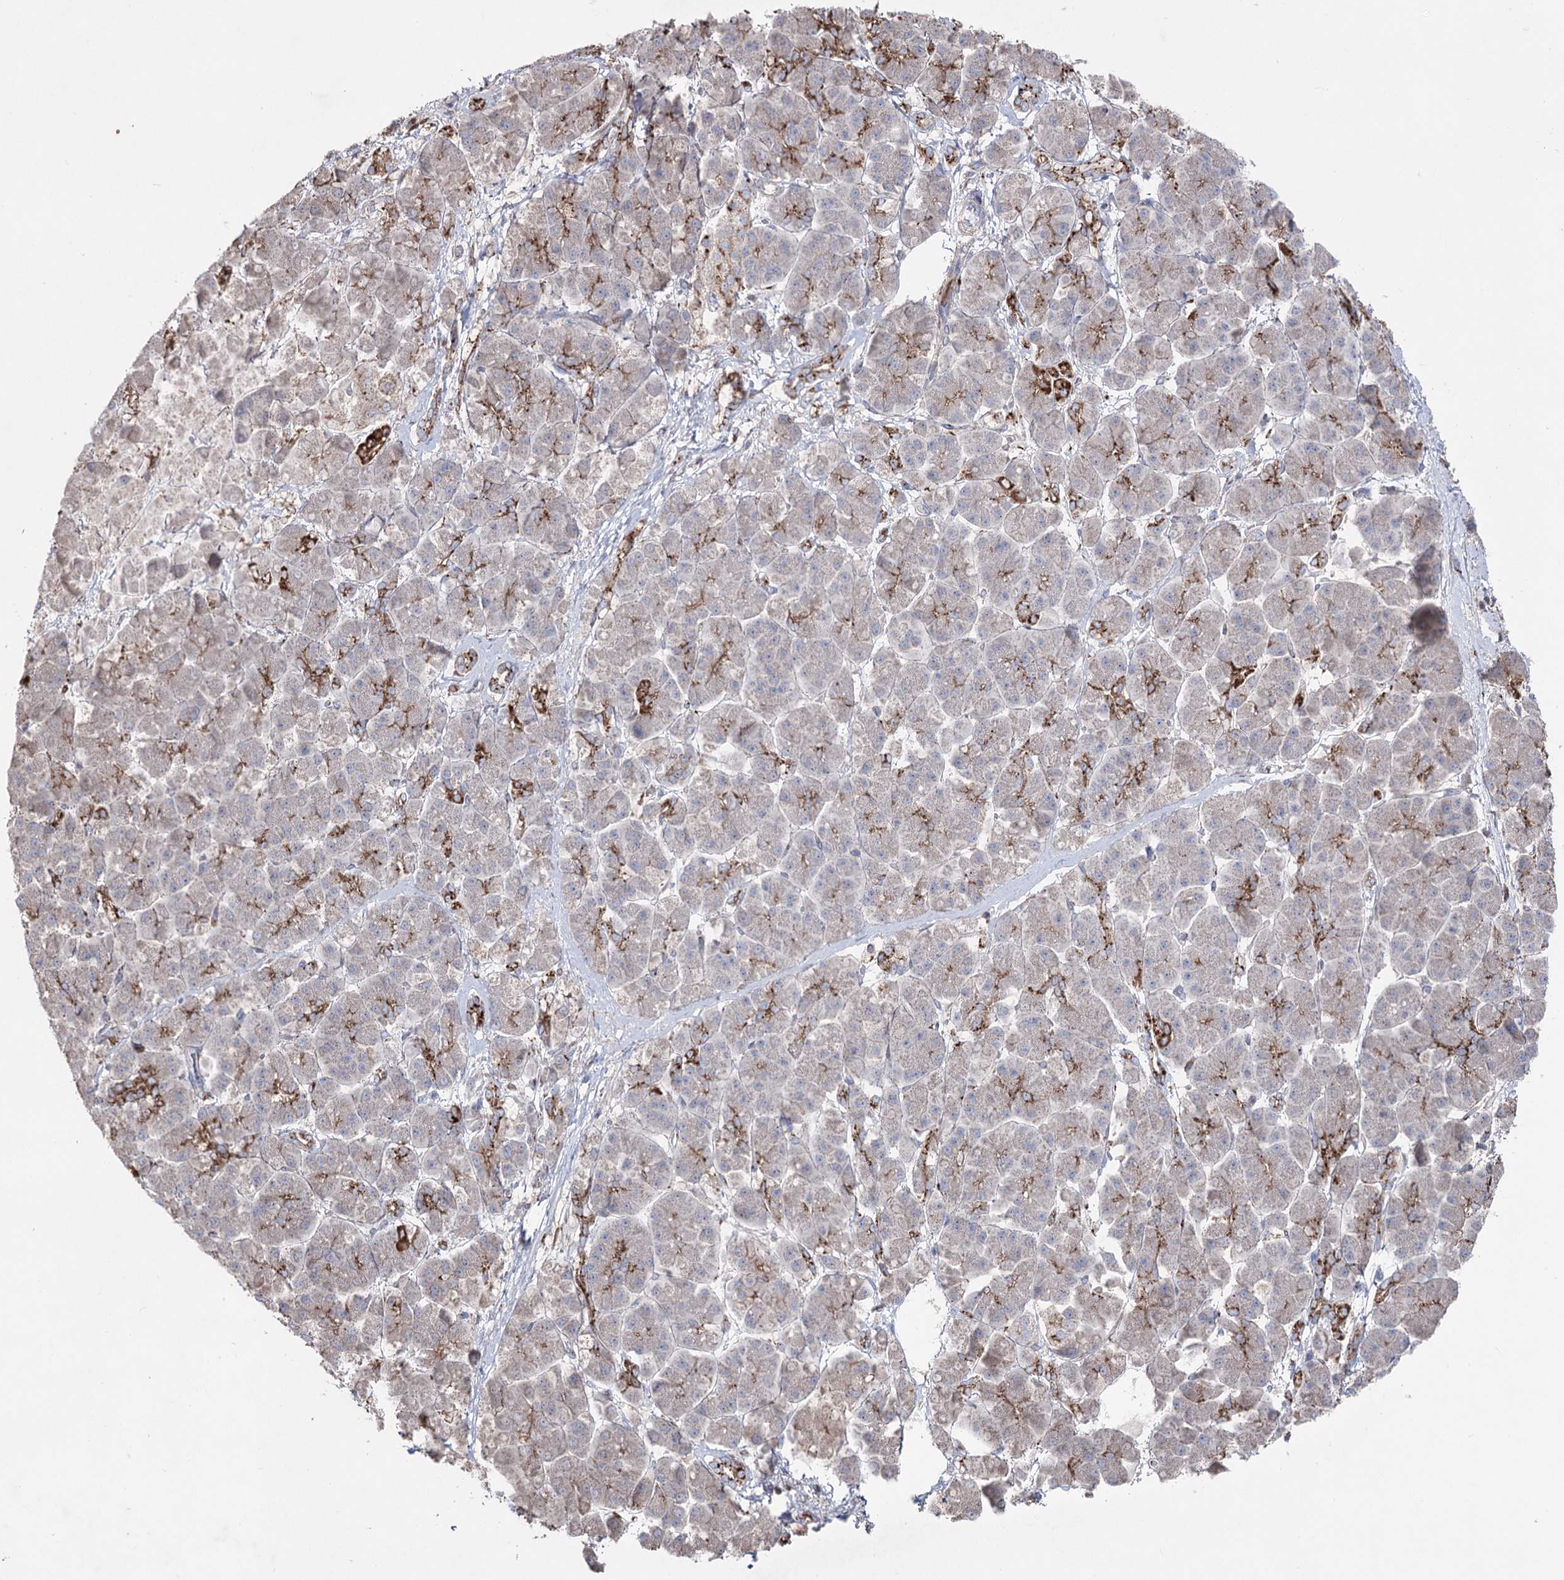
{"staining": {"intensity": "strong", "quantity": "25%-75%", "location": "cytoplasmic/membranous"}, "tissue": "pancreatic cancer", "cell_type": "Tumor cells", "image_type": "cancer", "snomed": [{"axis": "morphology", "description": "Normal tissue, NOS"}, {"axis": "morphology", "description": "Adenocarcinoma, NOS"}, {"axis": "topography", "description": "Pancreas"}], "caption": "Brown immunohistochemical staining in human pancreatic cancer (adenocarcinoma) shows strong cytoplasmic/membranous positivity in approximately 25%-75% of tumor cells.", "gene": "ARHGAP20", "patient": {"sex": "female", "age": 68}}